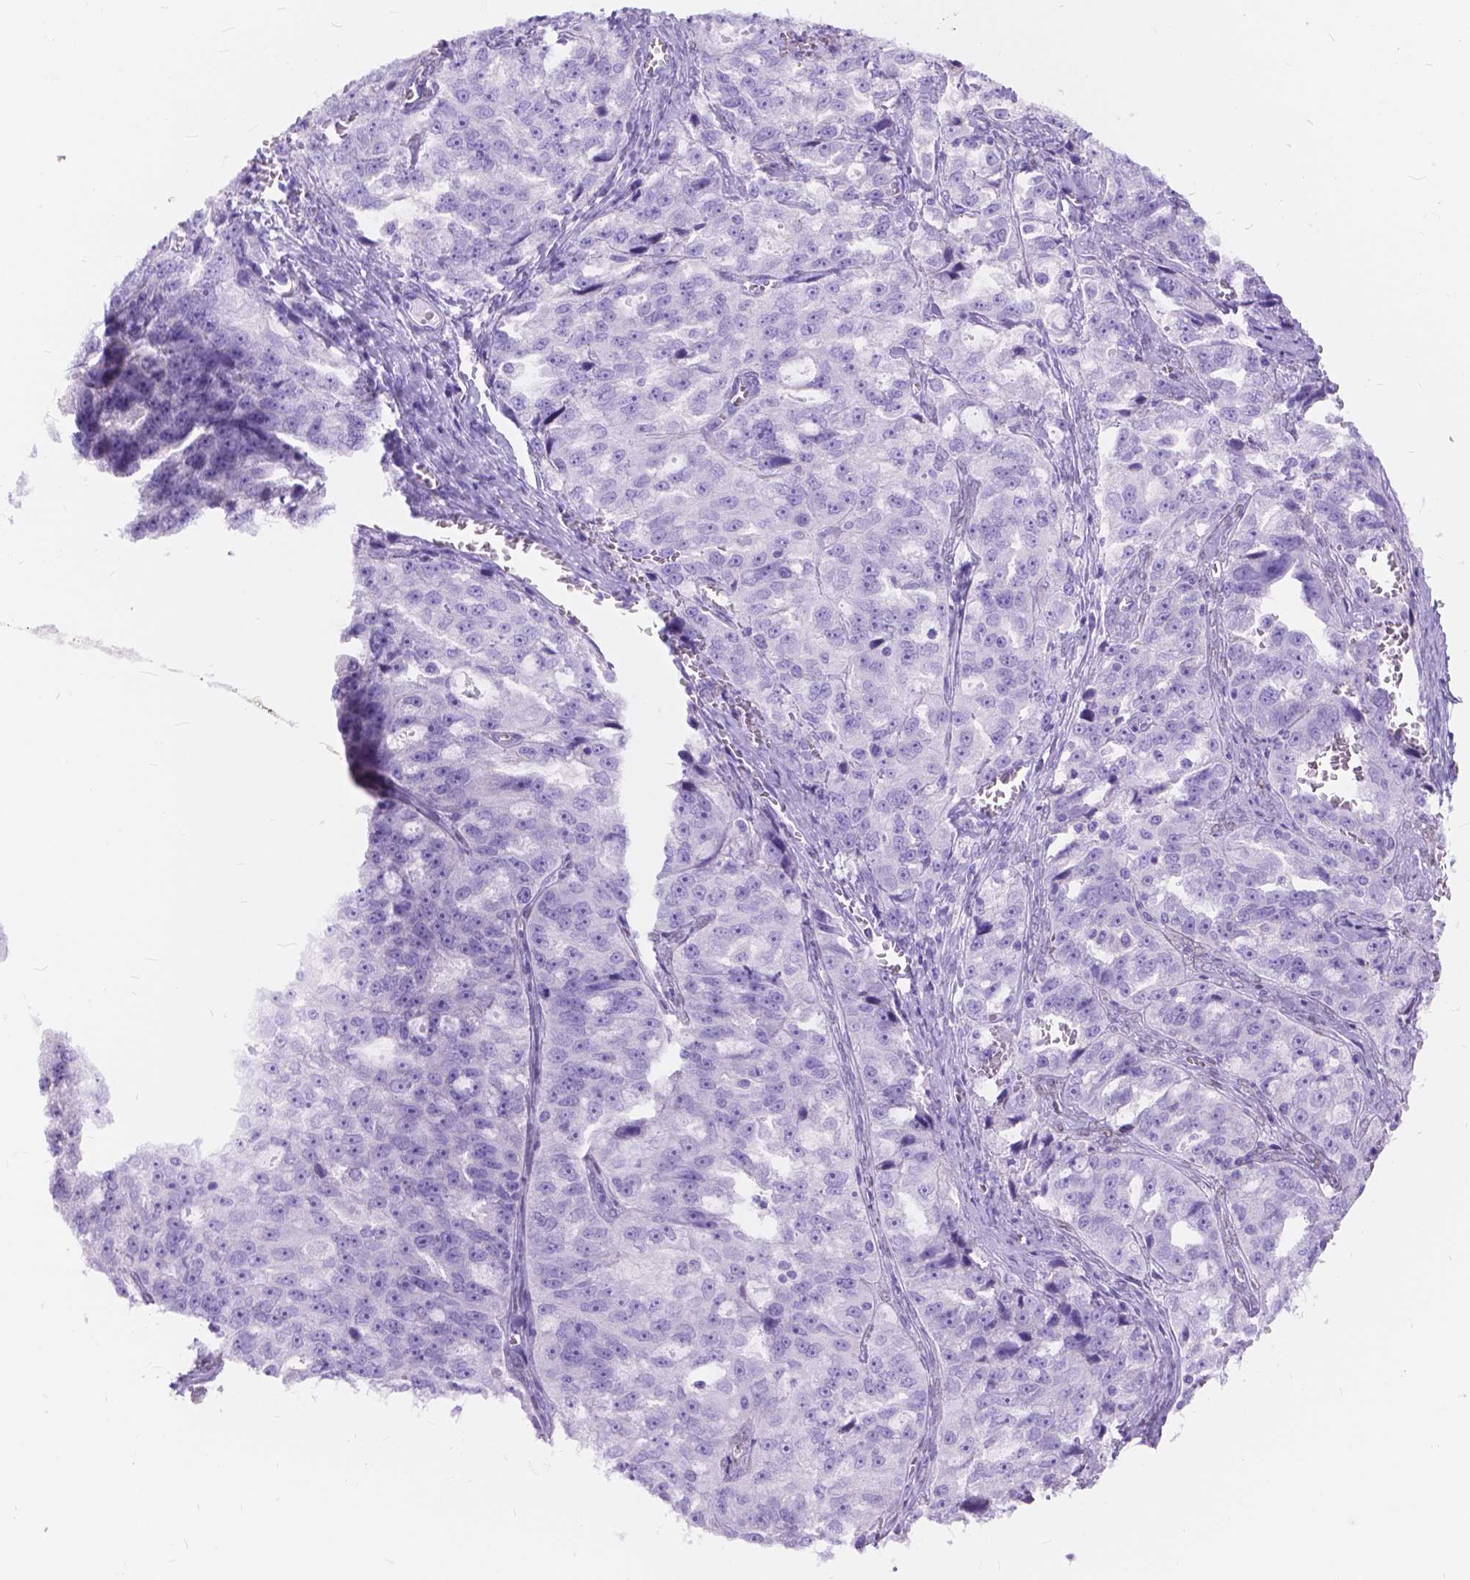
{"staining": {"intensity": "negative", "quantity": "none", "location": "none"}, "tissue": "ovarian cancer", "cell_type": "Tumor cells", "image_type": "cancer", "snomed": [{"axis": "morphology", "description": "Cystadenocarcinoma, serous, NOS"}, {"axis": "topography", "description": "Ovary"}], "caption": "This is an IHC image of ovarian cancer. There is no staining in tumor cells.", "gene": "FOXL2", "patient": {"sex": "female", "age": 51}}